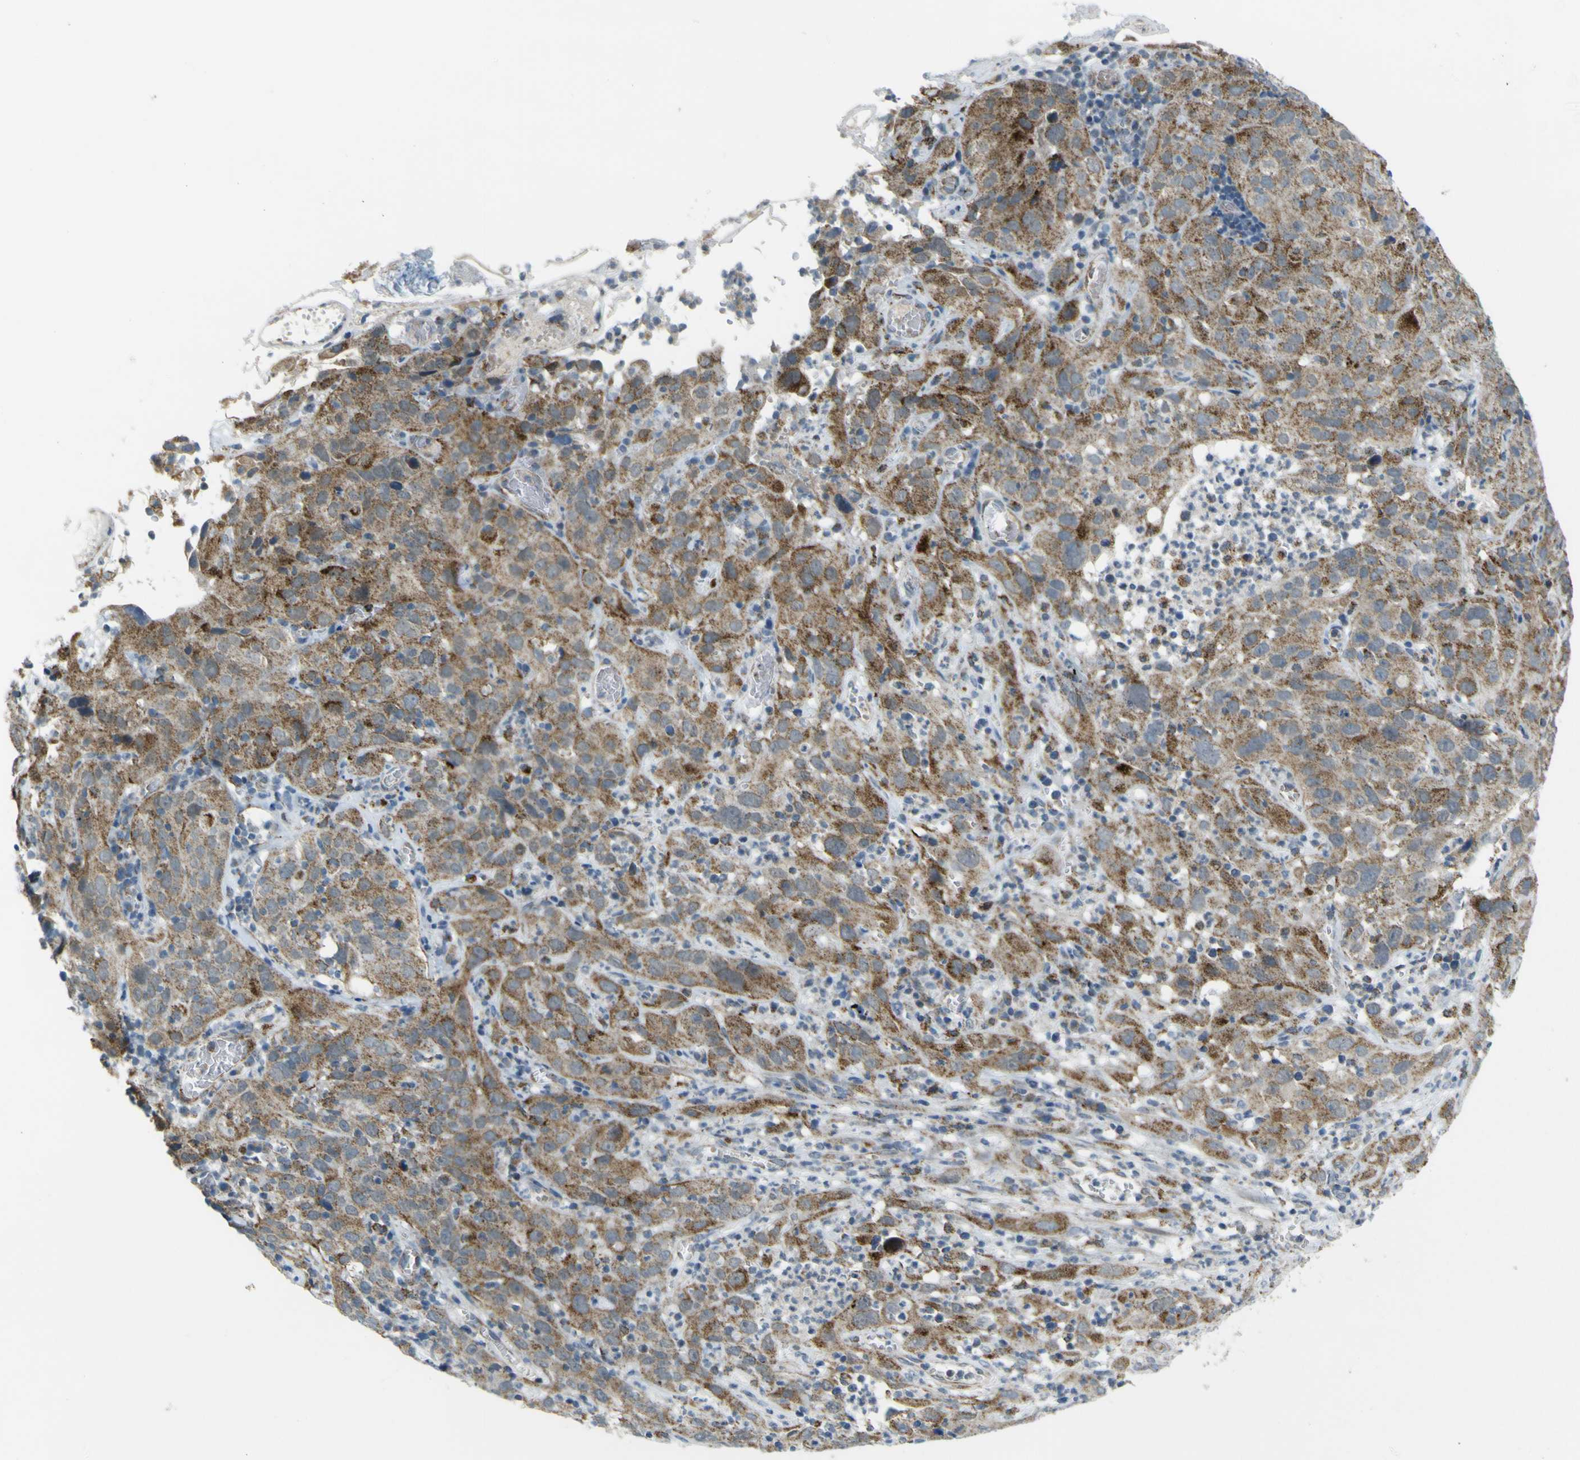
{"staining": {"intensity": "moderate", "quantity": ">75%", "location": "cytoplasmic/membranous"}, "tissue": "cervical cancer", "cell_type": "Tumor cells", "image_type": "cancer", "snomed": [{"axis": "morphology", "description": "Squamous cell carcinoma, NOS"}, {"axis": "topography", "description": "Cervix"}], "caption": "About >75% of tumor cells in human cervical cancer (squamous cell carcinoma) exhibit moderate cytoplasmic/membranous protein staining as visualized by brown immunohistochemical staining.", "gene": "ACBD5", "patient": {"sex": "female", "age": 32}}